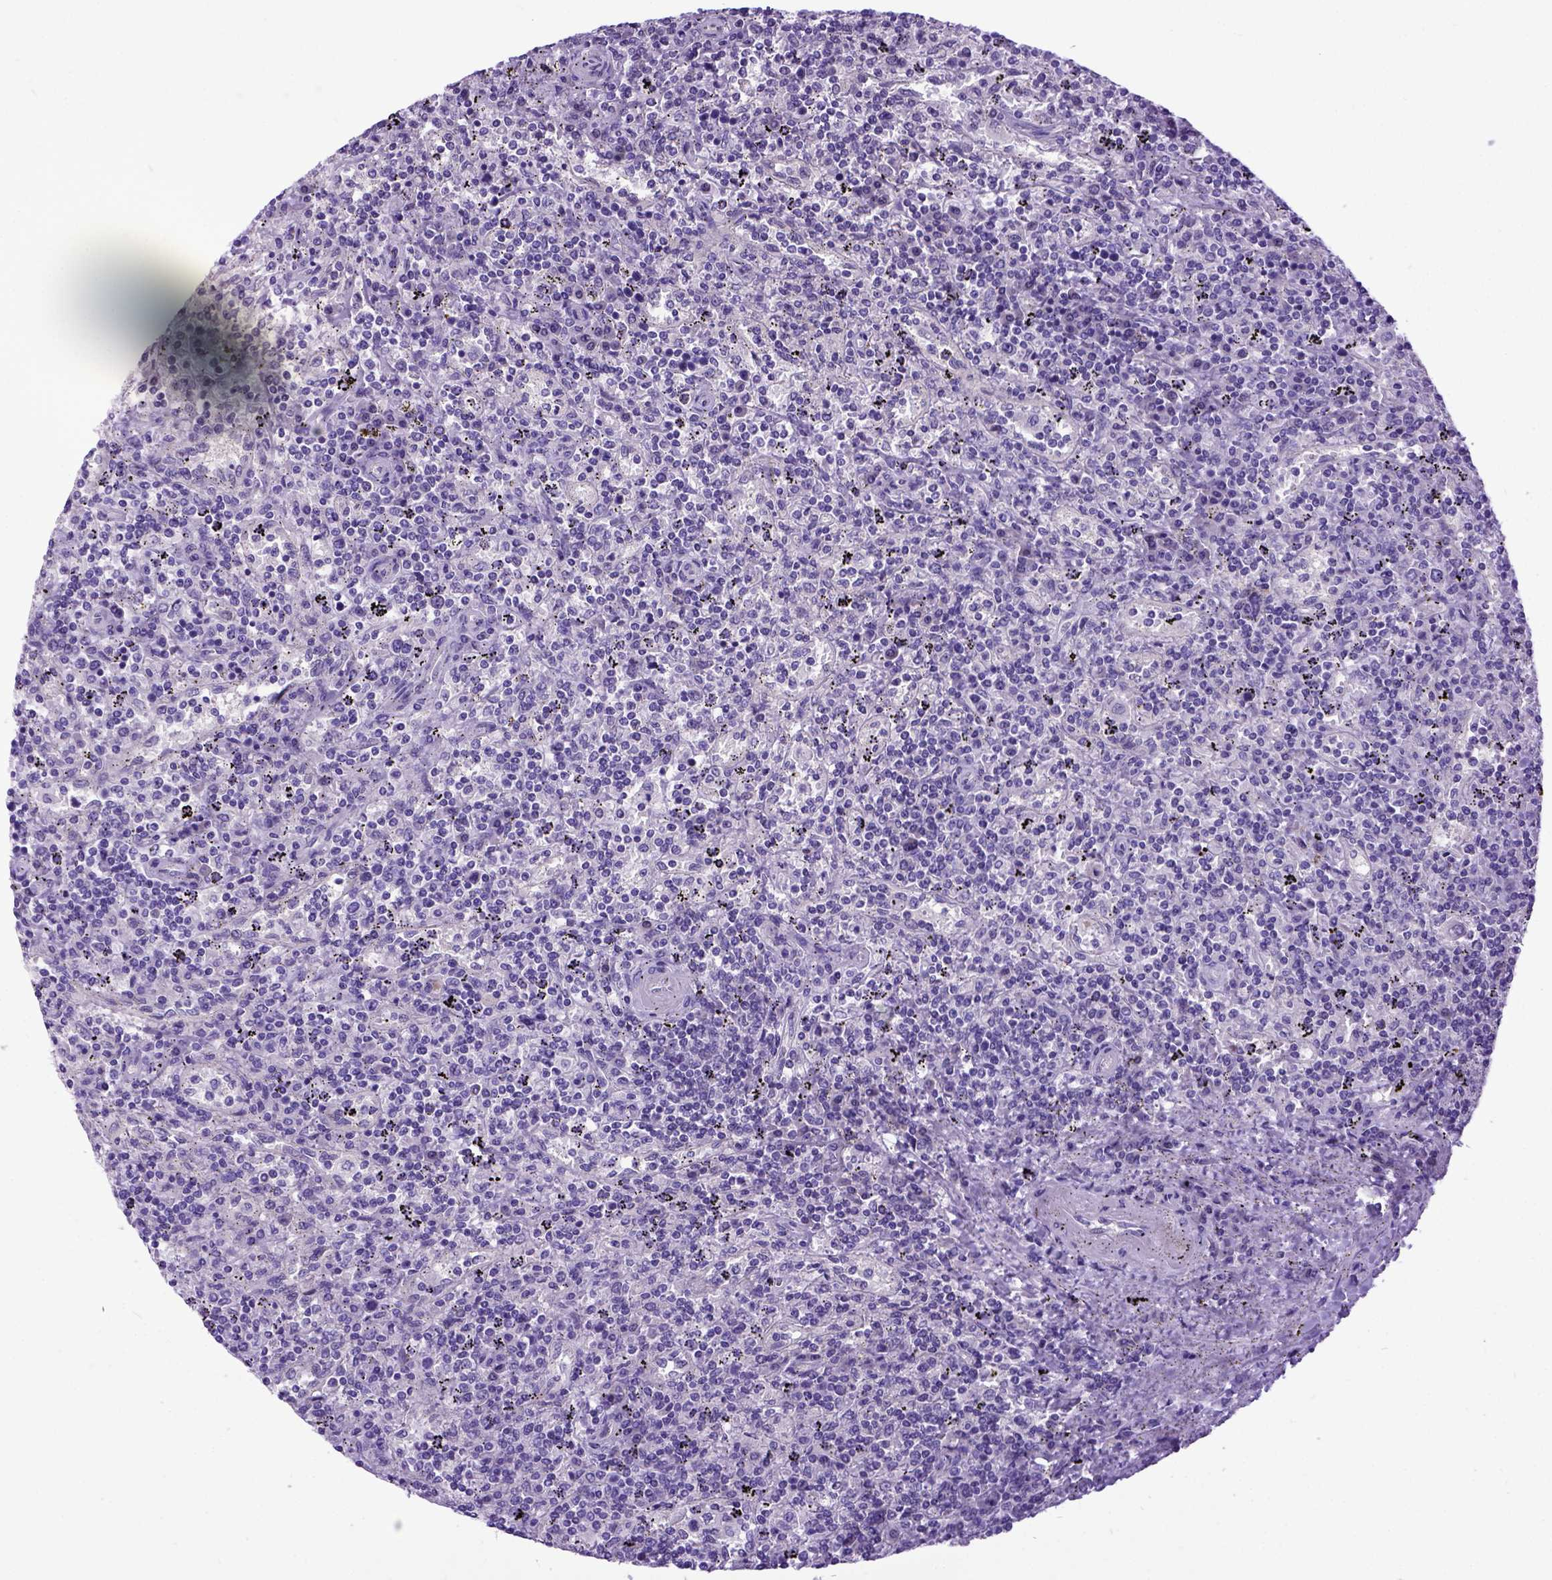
{"staining": {"intensity": "negative", "quantity": "none", "location": "none"}, "tissue": "lymphoma", "cell_type": "Tumor cells", "image_type": "cancer", "snomed": [{"axis": "morphology", "description": "Malignant lymphoma, non-Hodgkin's type, Low grade"}, {"axis": "topography", "description": "Spleen"}], "caption": "Tumor cells show no significant protein expression in low-grade malignant lymphoma, non-Hodgkin's type.", "gene": "NEK5", "patient": {"sex": "male", "age": 62}}